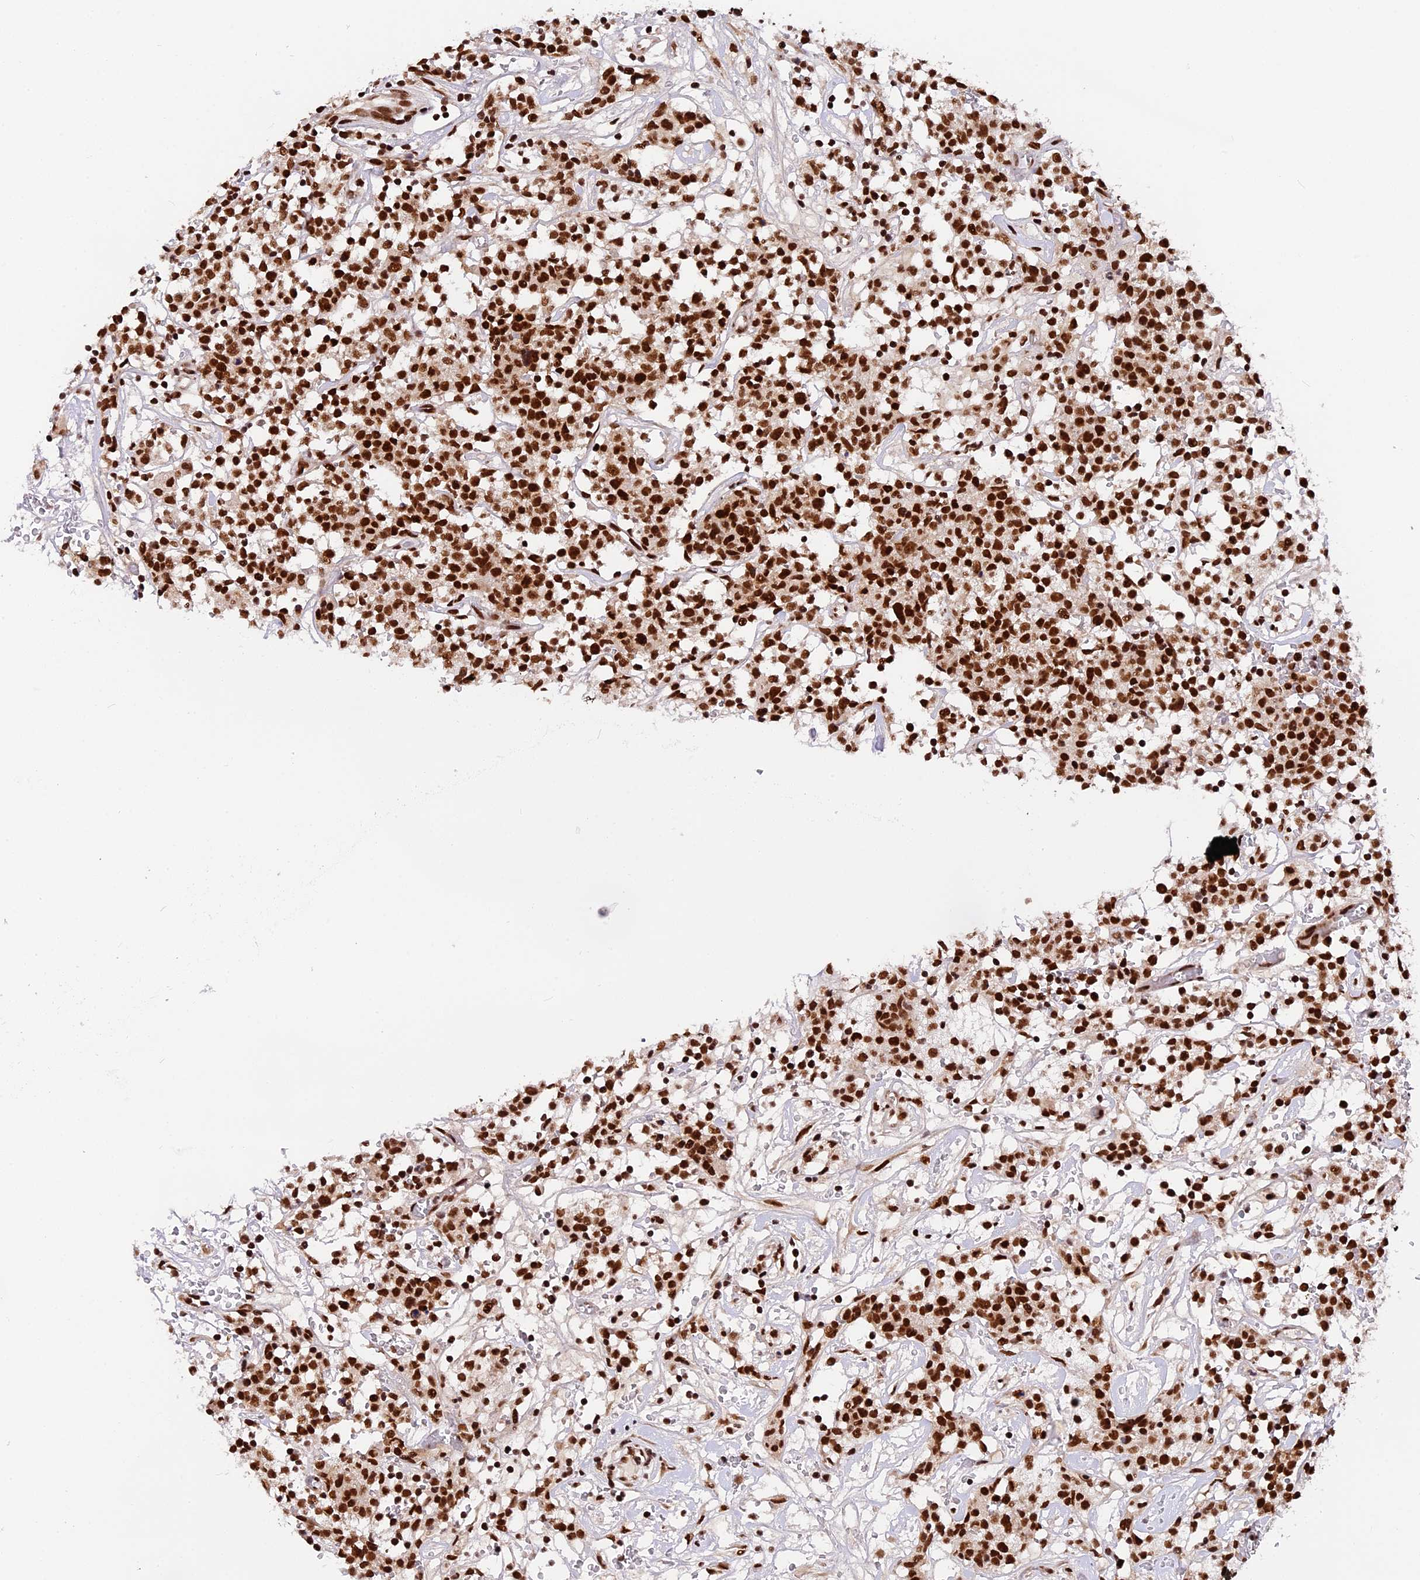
{"staining": {"intensity": "strong", "quantity": ">75%", "location": "nuclear"}, "tissue": "lymphoma", "cell_type": "Tumor cells", "image_type": "cancer", "snomed": [{"axis": "morphology", "description": "Malignant lymphoma, non-Hodgkin's type, Low grade"}, {"axis": "topography", "description": "Small intestine"}], "caption": "This is a micrograph of immunohistochemistry staining of lymphoma, which shows strong positivity in the nuclear of tumor cells.", "gene": "RAMAC", "patient": {"sex": "female", "age": 59}}